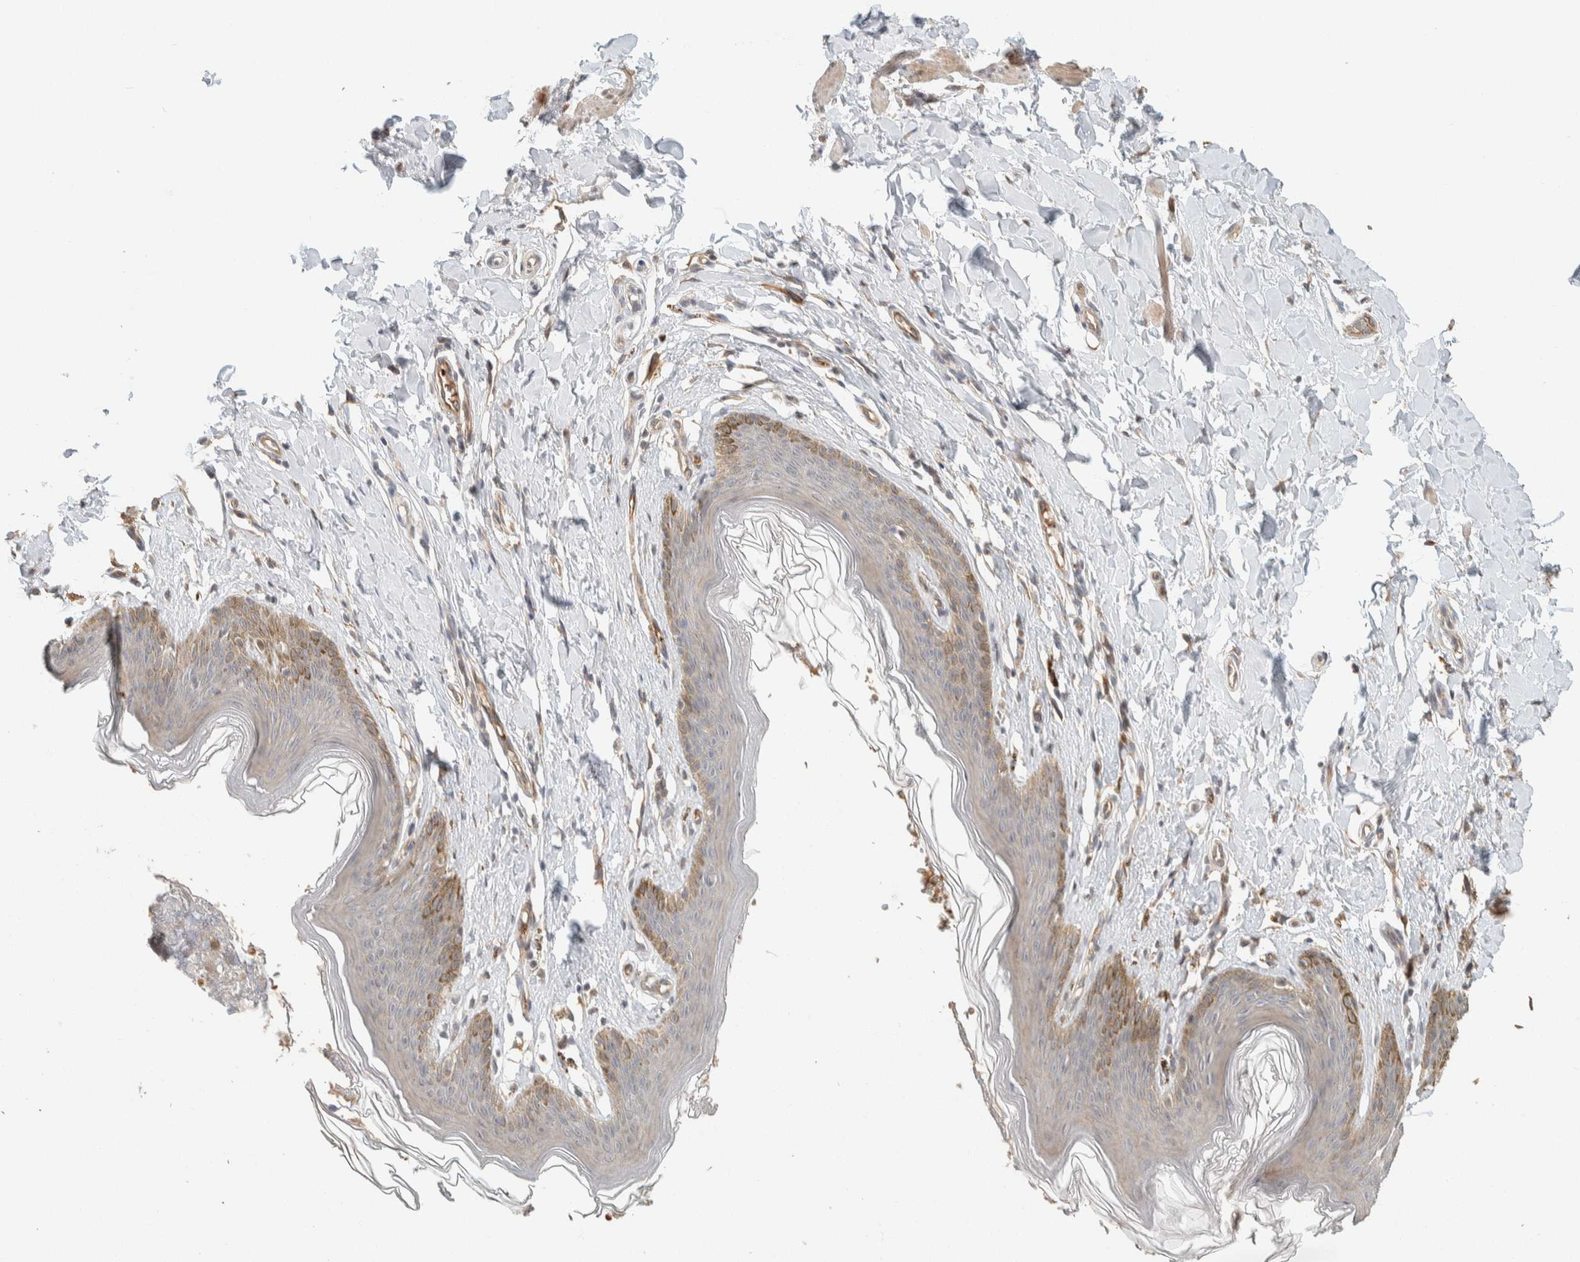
{"staining": {"intensity": "moderate", "quantity": "25%-75%", "location": "cytoplasmic/membranous"}, "tissue": "skin", "cell_type": "Epidermal cells", "image_type": "normal", "snomed": [{"axis": "morphology", "description": "Normal tissue, NOS"}, {"axis": "topography", "description": "Vulva"}], "caption": "IHC photomicrograph of unremarkable human skin stained for a protein (brown), which demonstrates medium levels of moderate cytoplasmic/membranous expression in approximately 25%-75% of epidermal cells.", "gene": "ZBTB2", "patient": {"sex": "female", "age": 66}}